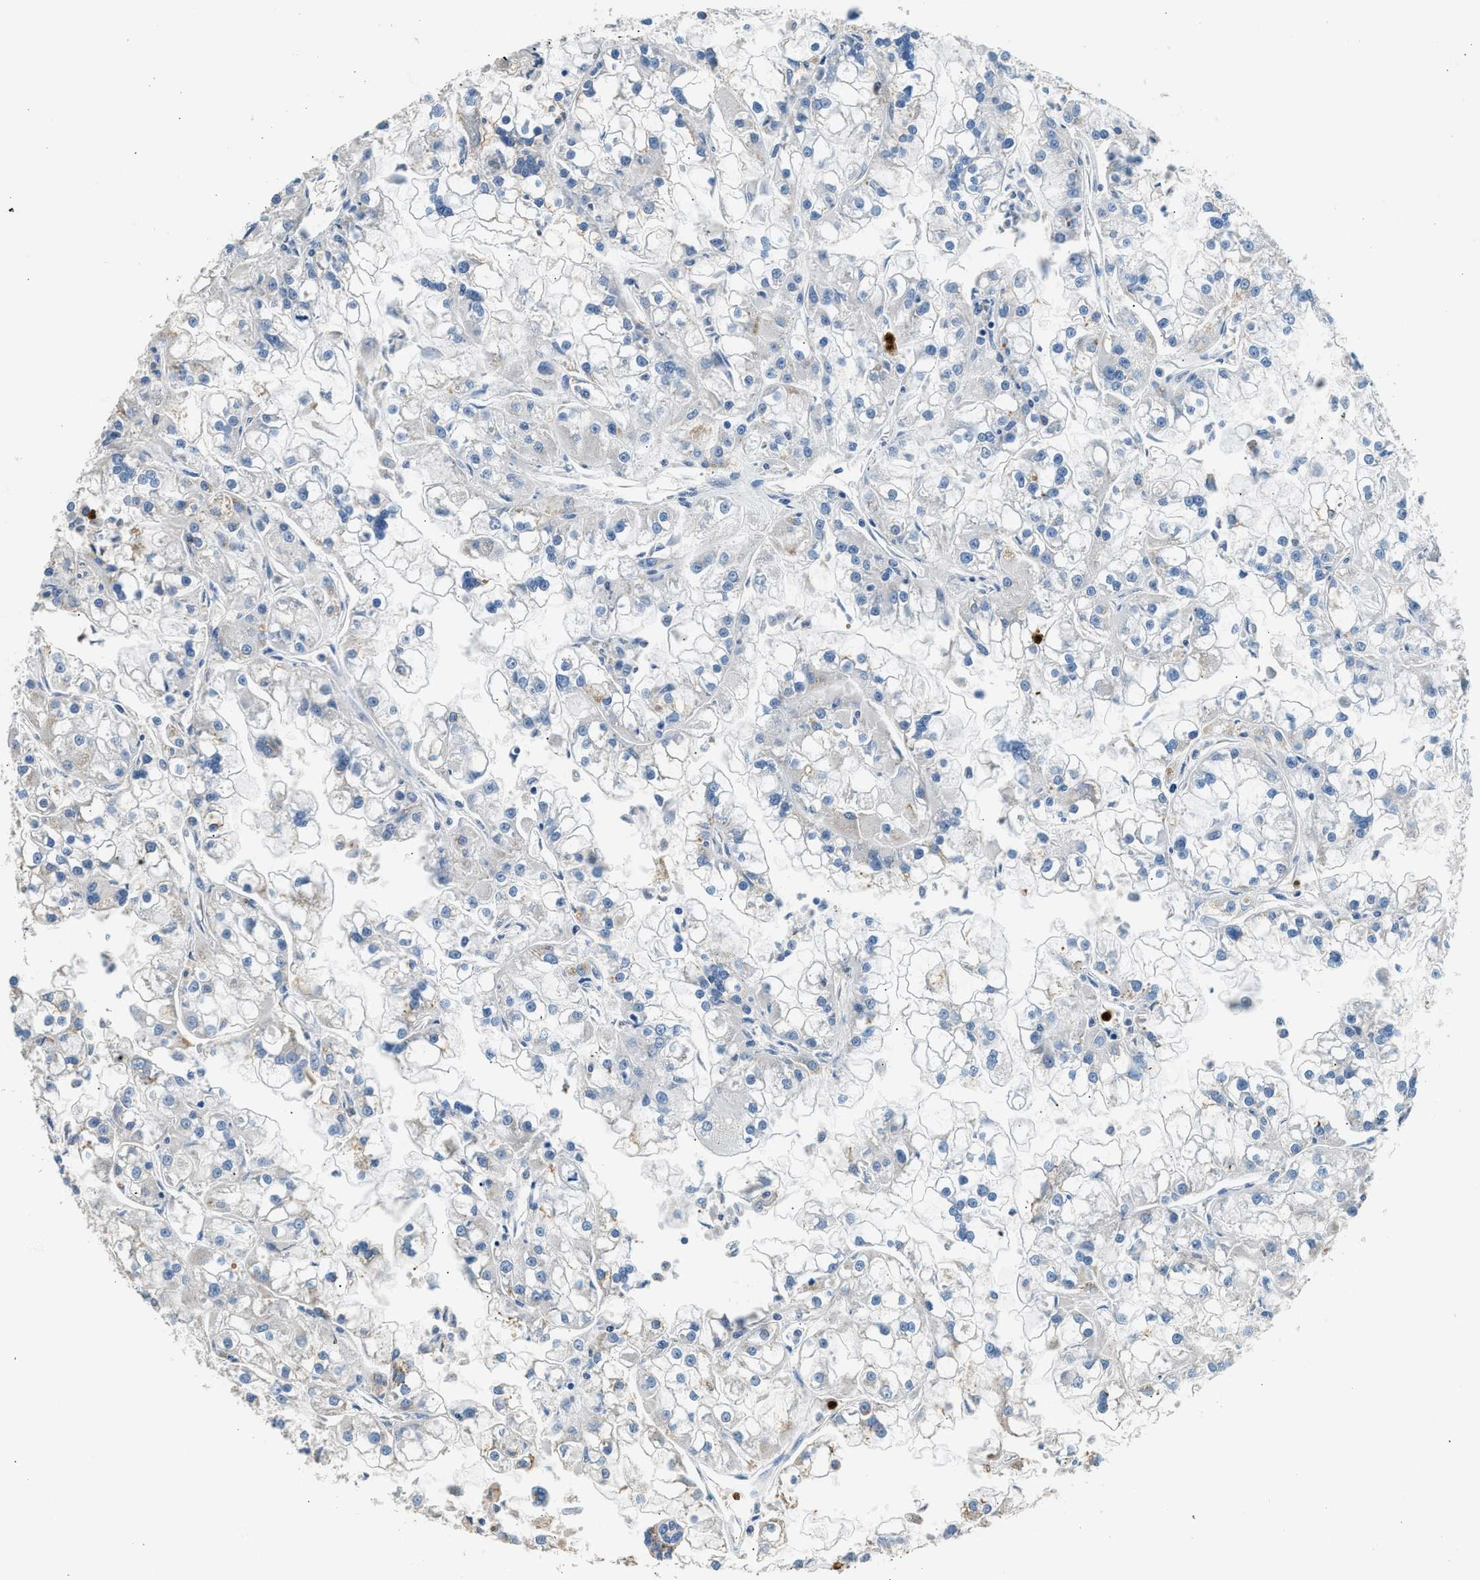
{"staining": {"intensity": "negative", "quantity": "none", "location": "none"}, "tissue": "renal cancer", "cell_type": "Tumor cells", "image_type": "cancer", "snomed": [{"axis": "morphology", "description": "Adenocarcinoma, NOS"}, {"axis": "topography", "description": "Kidney"}], "caption": "IHC of adenocarcinoma (renal) demonstrates no staining in tumor cells.", "gene": "ANXA3", "patient": {"sex": "female", "age": 52}}